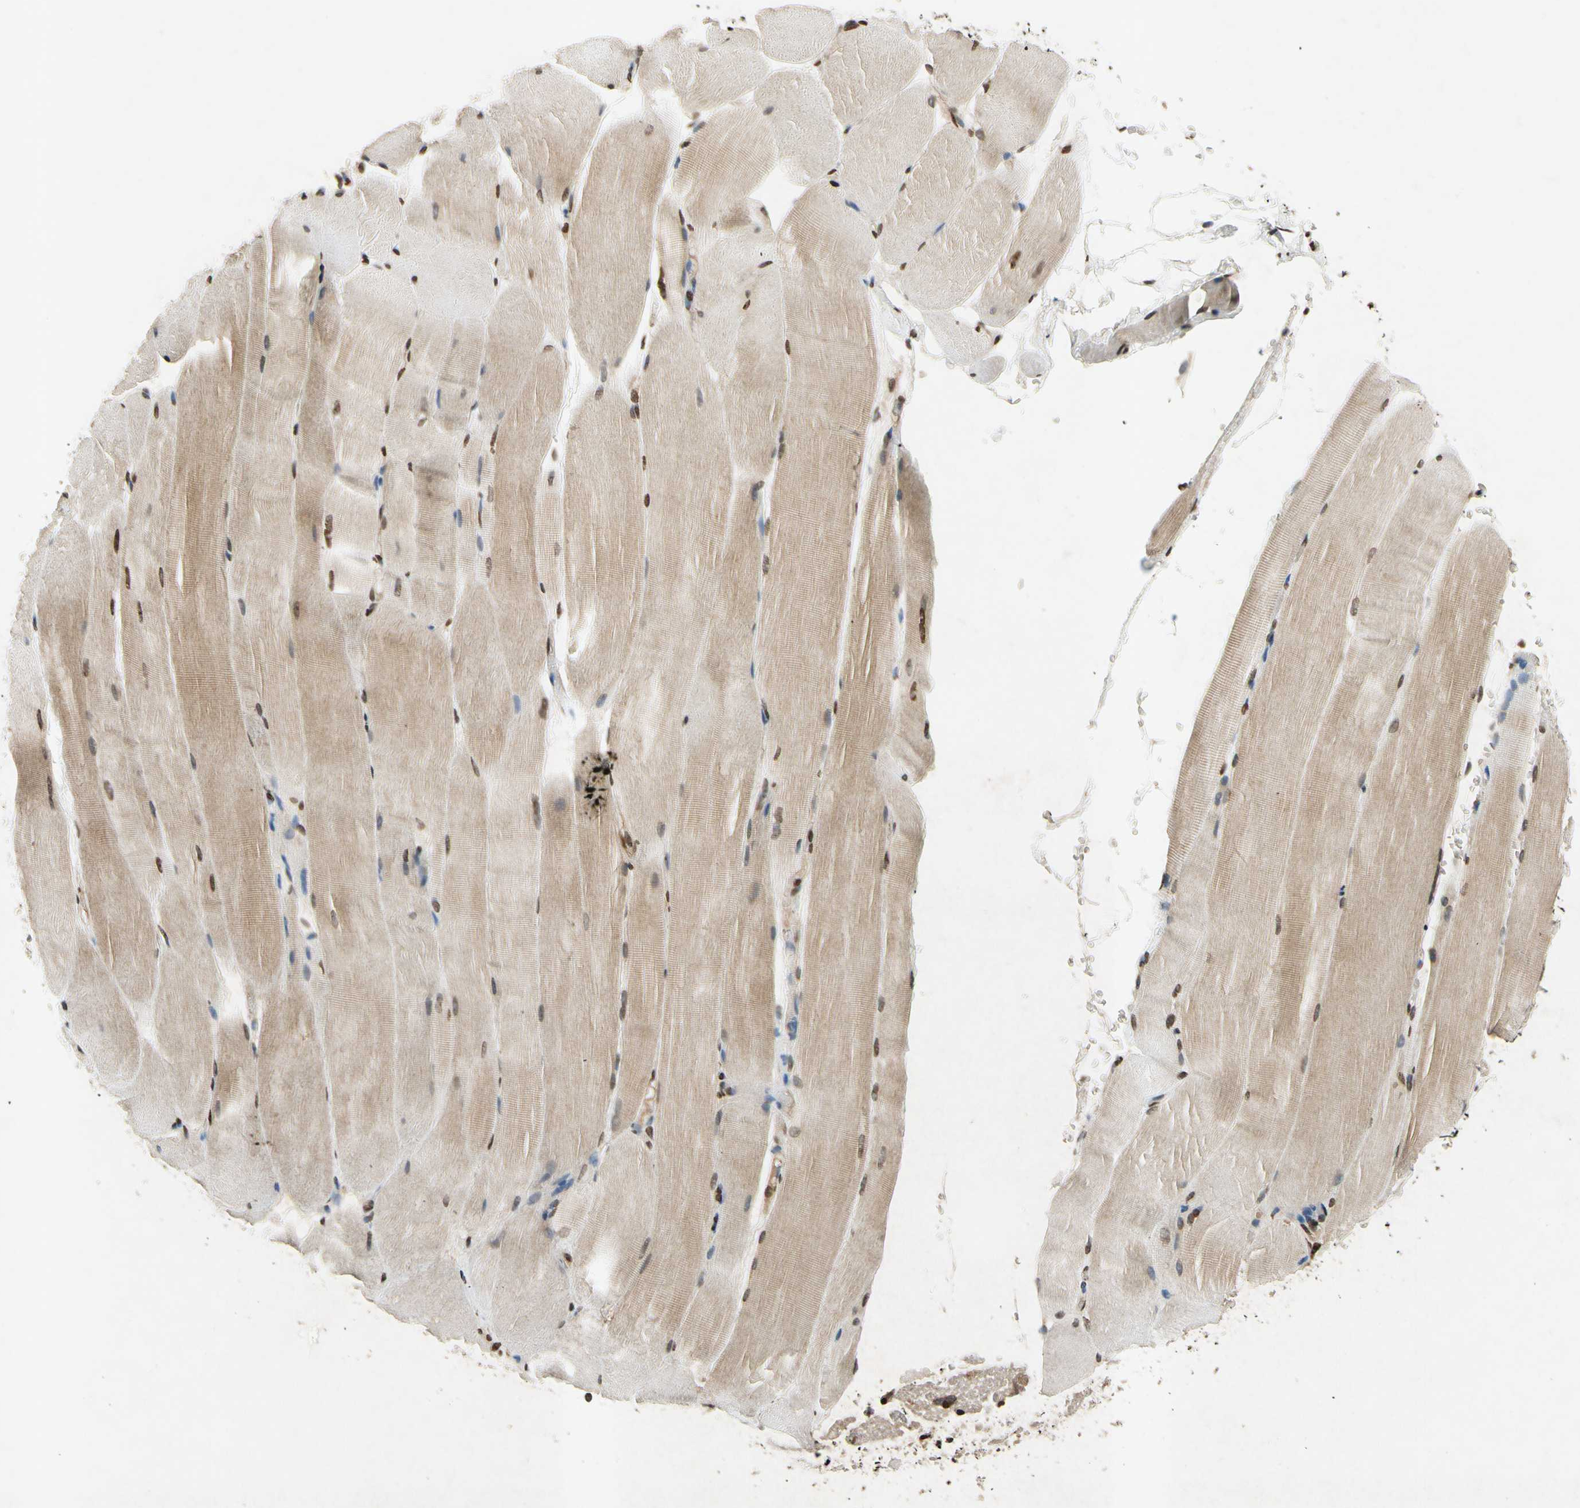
{"staining": {"intensity": "weak", "quantity": "25%-75%", "location": "cytoplasmic/membranous"}, "tissue": "skeletal muscle", "cell_type": "Myocytes", "image_type": "normal", "snomed": [{"axis": "morphology", "description": "Normal tissue, NOS"}, {"axis": "topography", "description": "Skeletal muscle"}, {"axis": "topography", "description": "Parathyroid gland"}], "caption": "A low amount of weak cytoplasmic/membranous positivity is appreciated in approximately 25%-75% of myocytes in normal skeletal muscle. (Brightfield microscopy of DAB IHC at high magnification).", "gene": "HOXB3", "patient": {"sex": "female", "age": 37}}